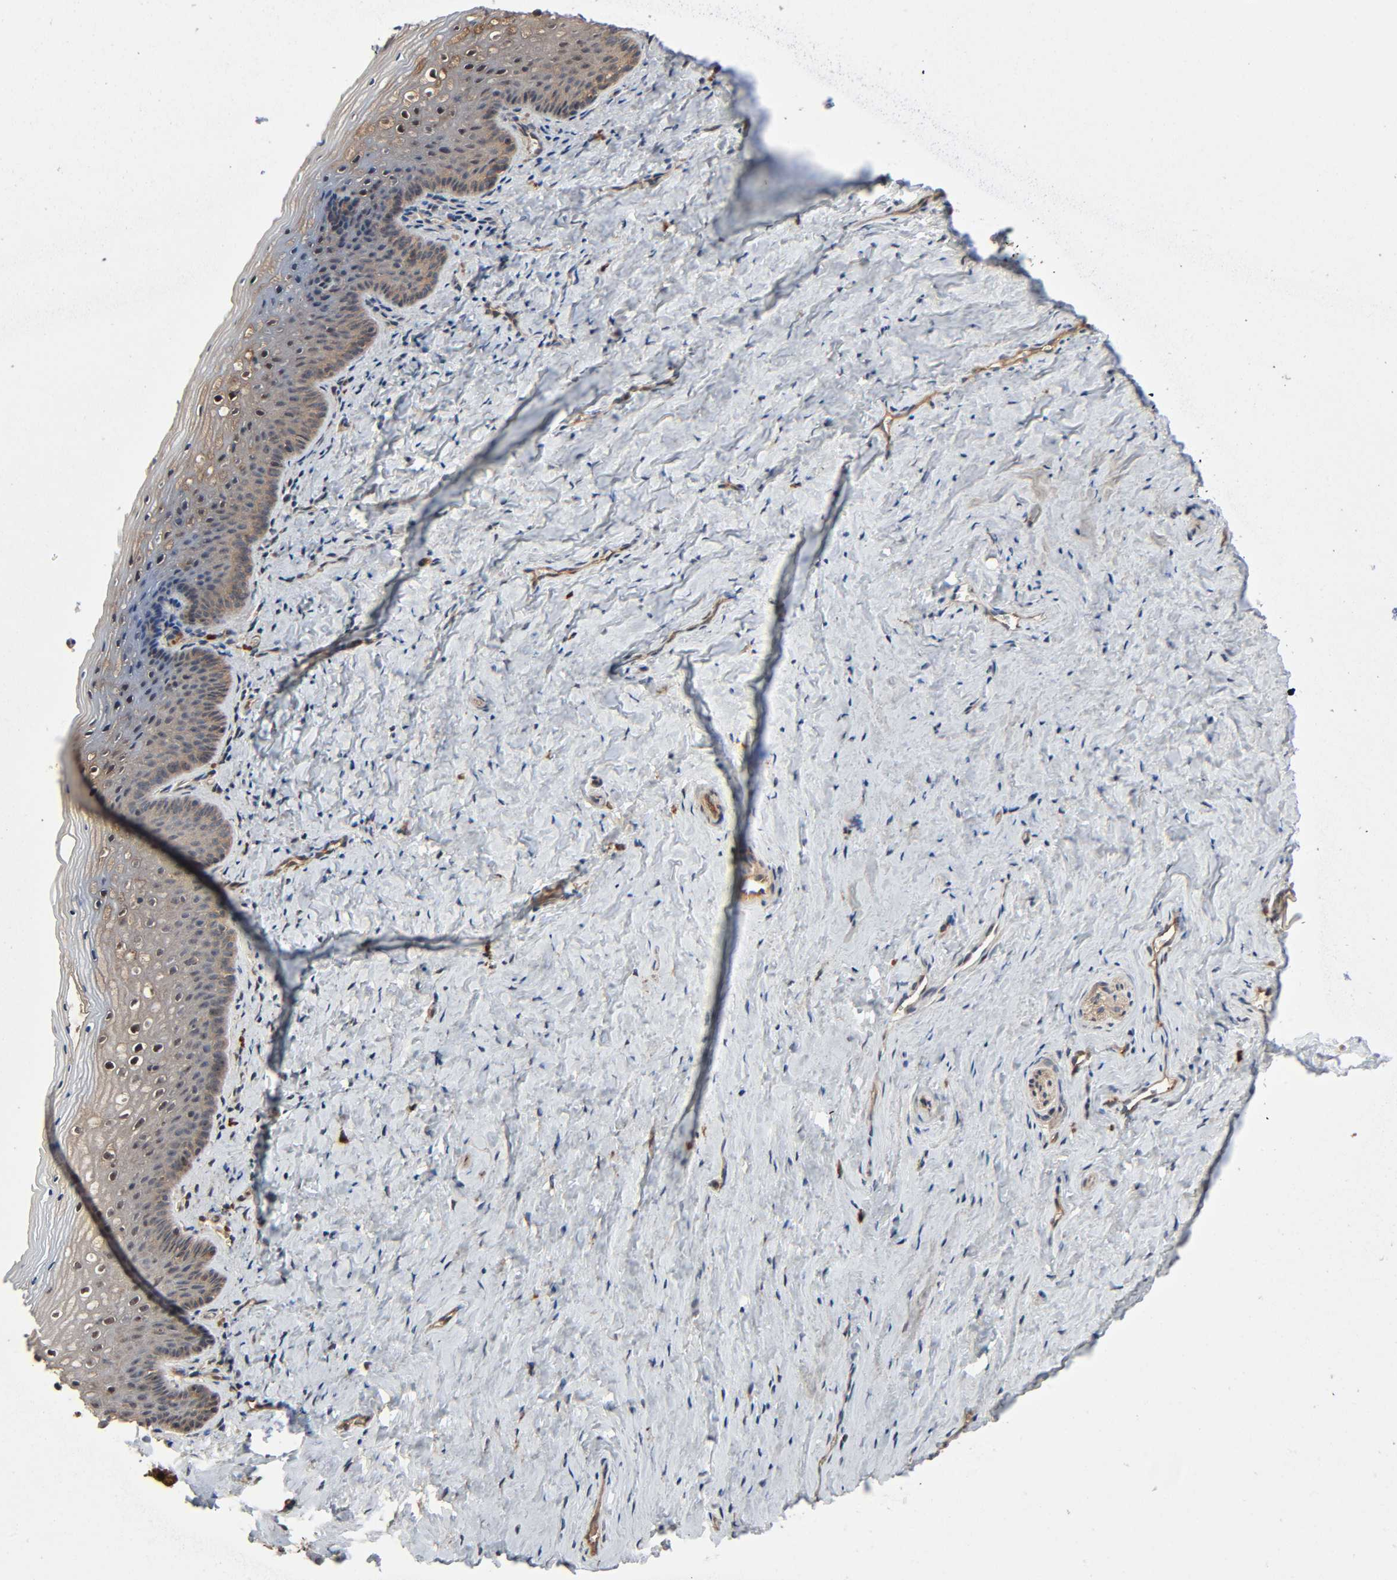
{"staining": {"intensity": "moderate", "quantity": ">75%", "location": "cytoplasmic/membranous,nuclear"}, "tissue": "vagina", "cell_type": "Squamous epithelial cells", "image_type": "normal", "snomed": [{"axis": "morphology", "description": "Normal tissue, NOS"}, {"axis": "topography", "description": "Vagina"}], "caption": "Protein expression analysis of normal vagina demonstrates moderate cytoplasmic/membranous,nuclear expression in approximately >75% of squamous epithelial cells. (DAB (3,3'-diaminobenzidine) = brown stain, brightfield microscopy at high magnification).", "gene": "PPP2R1B", "patient": {"sex": "female", "age": 46}}